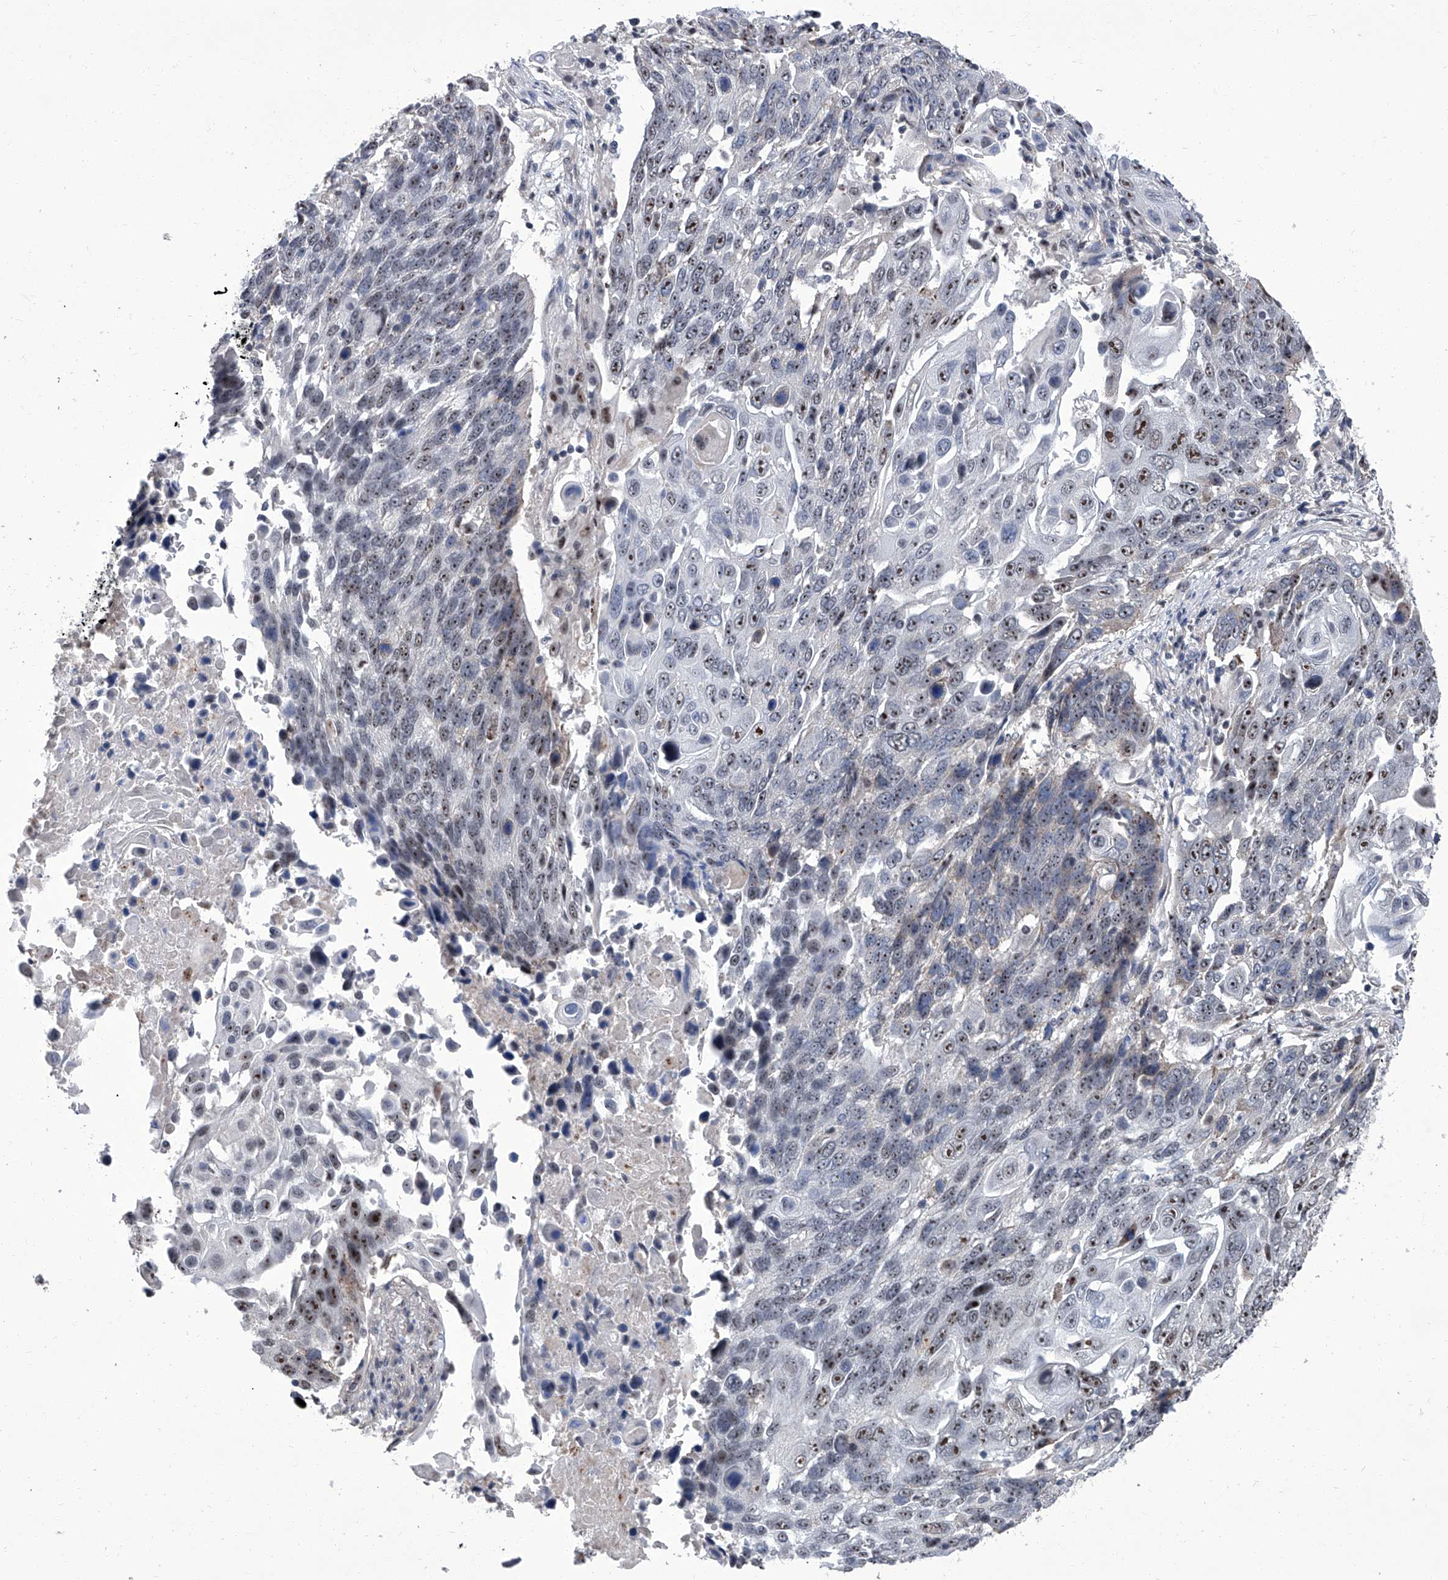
{"staining": {"intensity": "moderate", "quantity": ">75%", "location": "nuclear"}, "tissue": "lung cancer", "cell_type": "Tumor cells", "image_type": "cancer", "snomed": [{"axis": "morphology", "description": "Squamous cell carcinoma, NOS"}, {"axis": "topography", "description": "Lung"}], "caption": "Immunohistochemistry (IHC) of lung cancer demonstrates medium levels of moderate nuclear positivity in about >75% of tumor cells.", "gene": "CMTR1", "patient": {"sex": "male", "age": 66}}